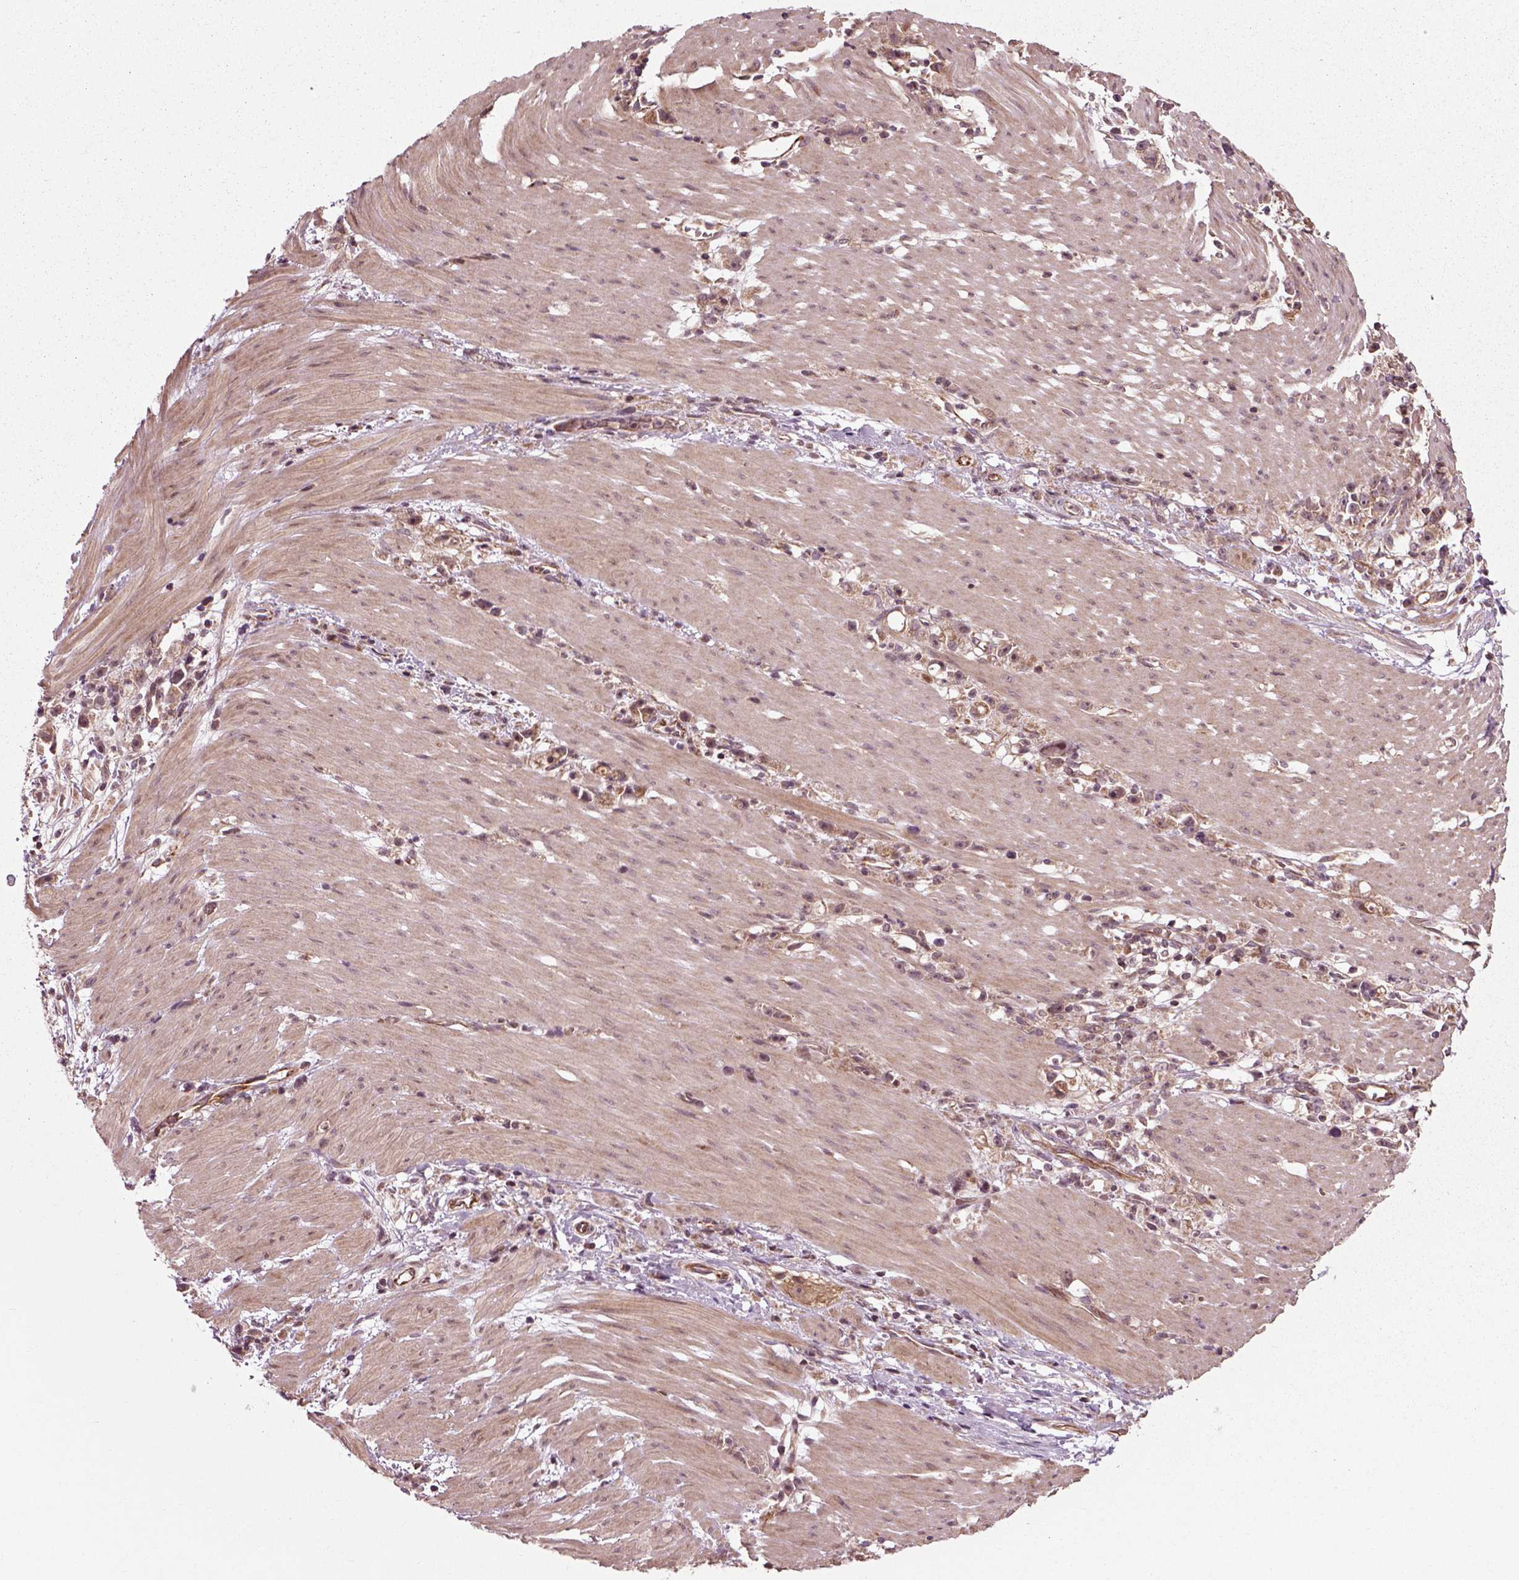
{"staining": {"intensity": "weak", "quantity": ">75%", "location": "cytoplasmic/membranous"}, "tissue": "stomach cancer", "cell_type": "Tumor cells", "image_type": "cancer", "snomed": [{"axis": "morphology", "description": "Adenocarcinoma, NOS"}, {"axis": "topography", "description": "Stomach"}], "caption": "An immunohistochemistry (IHC) micrograph of tumor tissue is shown. Protein staining in brown highlights weak cytoplasmic/membranous positivity in stomach cancer within tumor cells.", "gene": "PLCD3", "patient": {"sex": "female", "age": 59}}